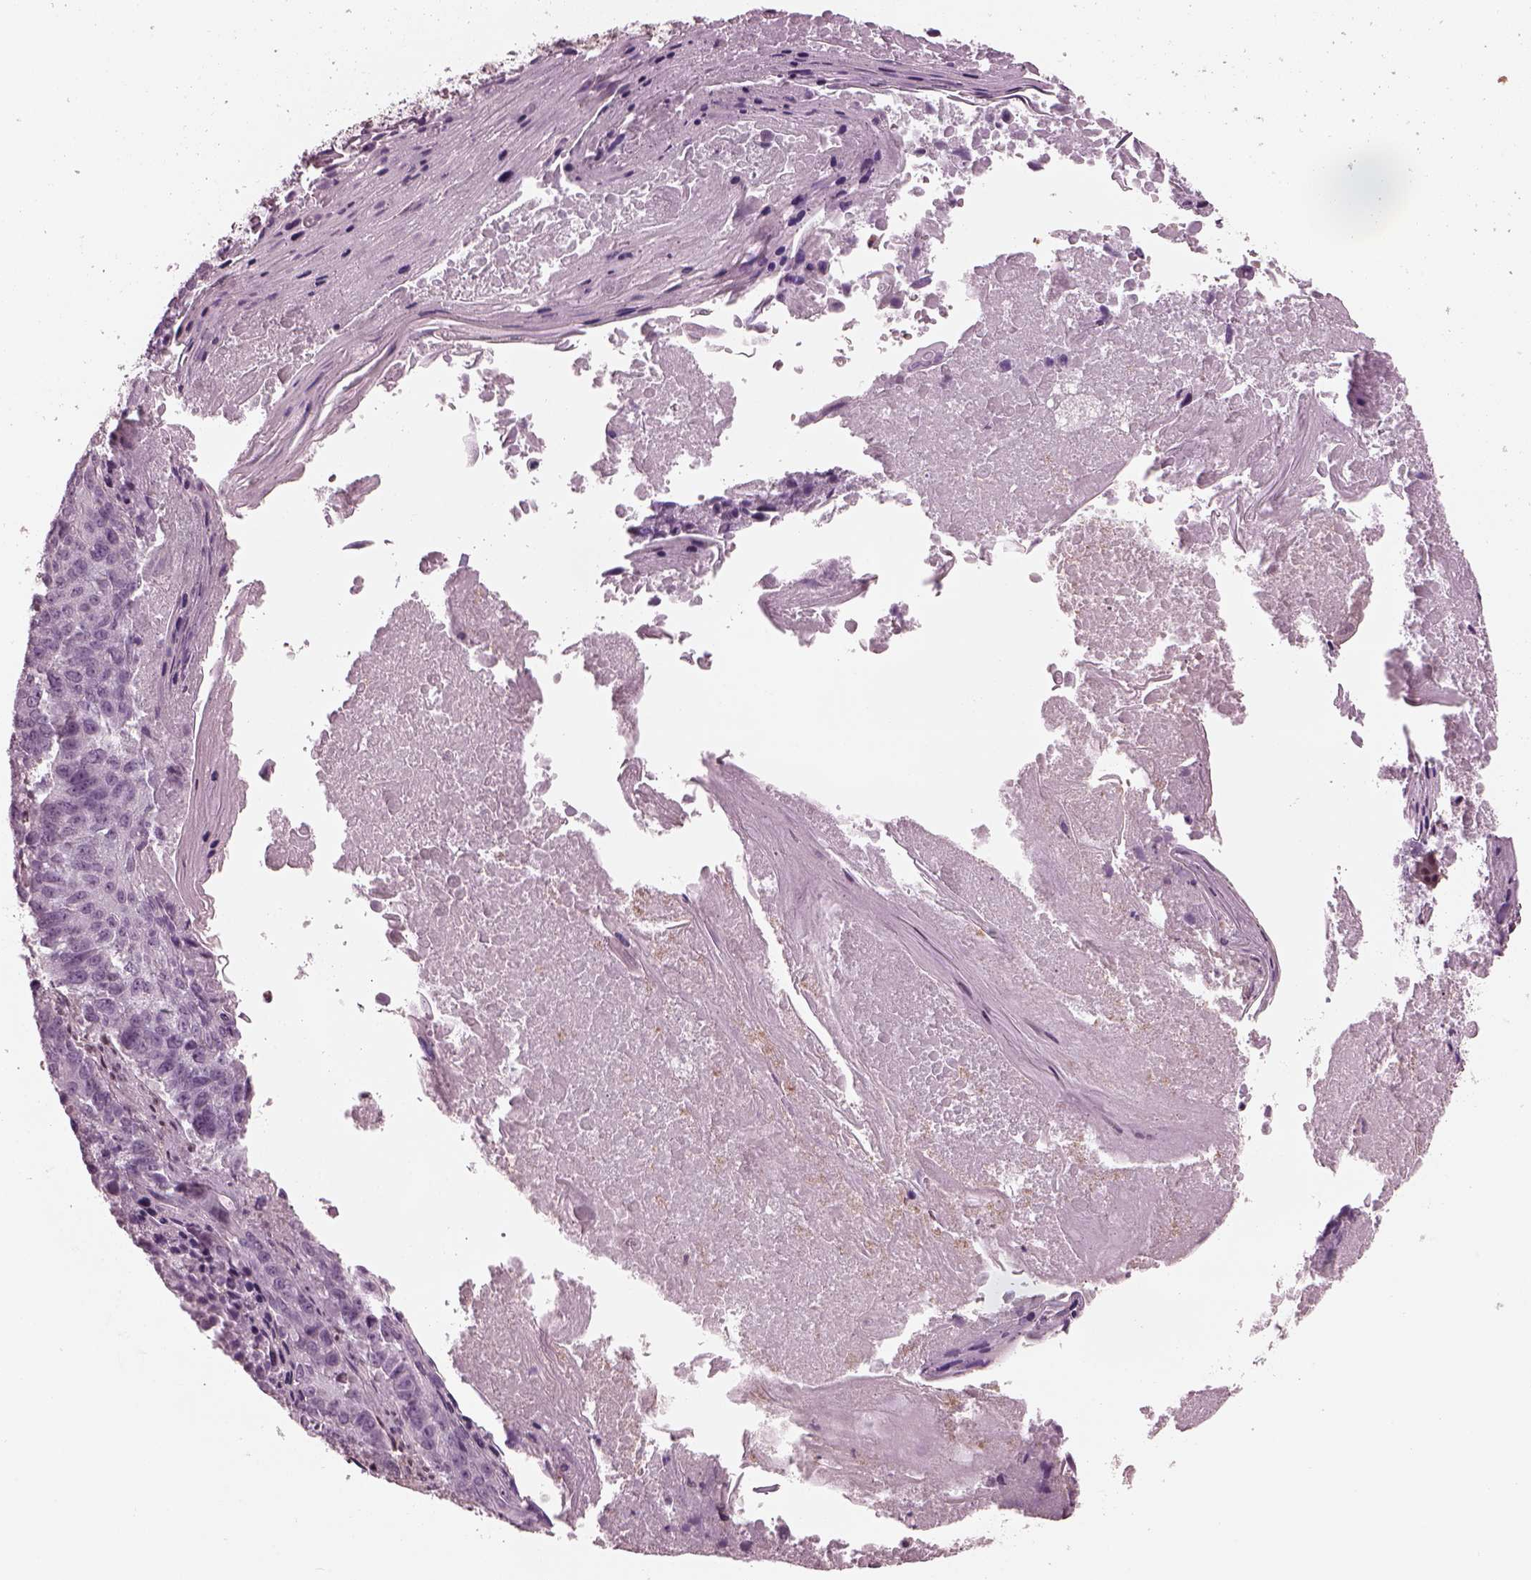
{"staining": {"intensity": "negative", "quantity": "none", "location": "none"}, "tissue": "lung cancer", "cell_type": "Tumor cells", "image_type": "cancer", "snomed": [{"axis": "morphology", "description": "Squamous cell carcinoma, NOS"}, {"axis": "topography", "description": "Lung"}], "caption": "Image shows no significant protein positivity in tumor cells of lung cancer (squamous cell carcinoma).", "gene": "BFSP1", "patient": {"sex": "male", "age": 73}}